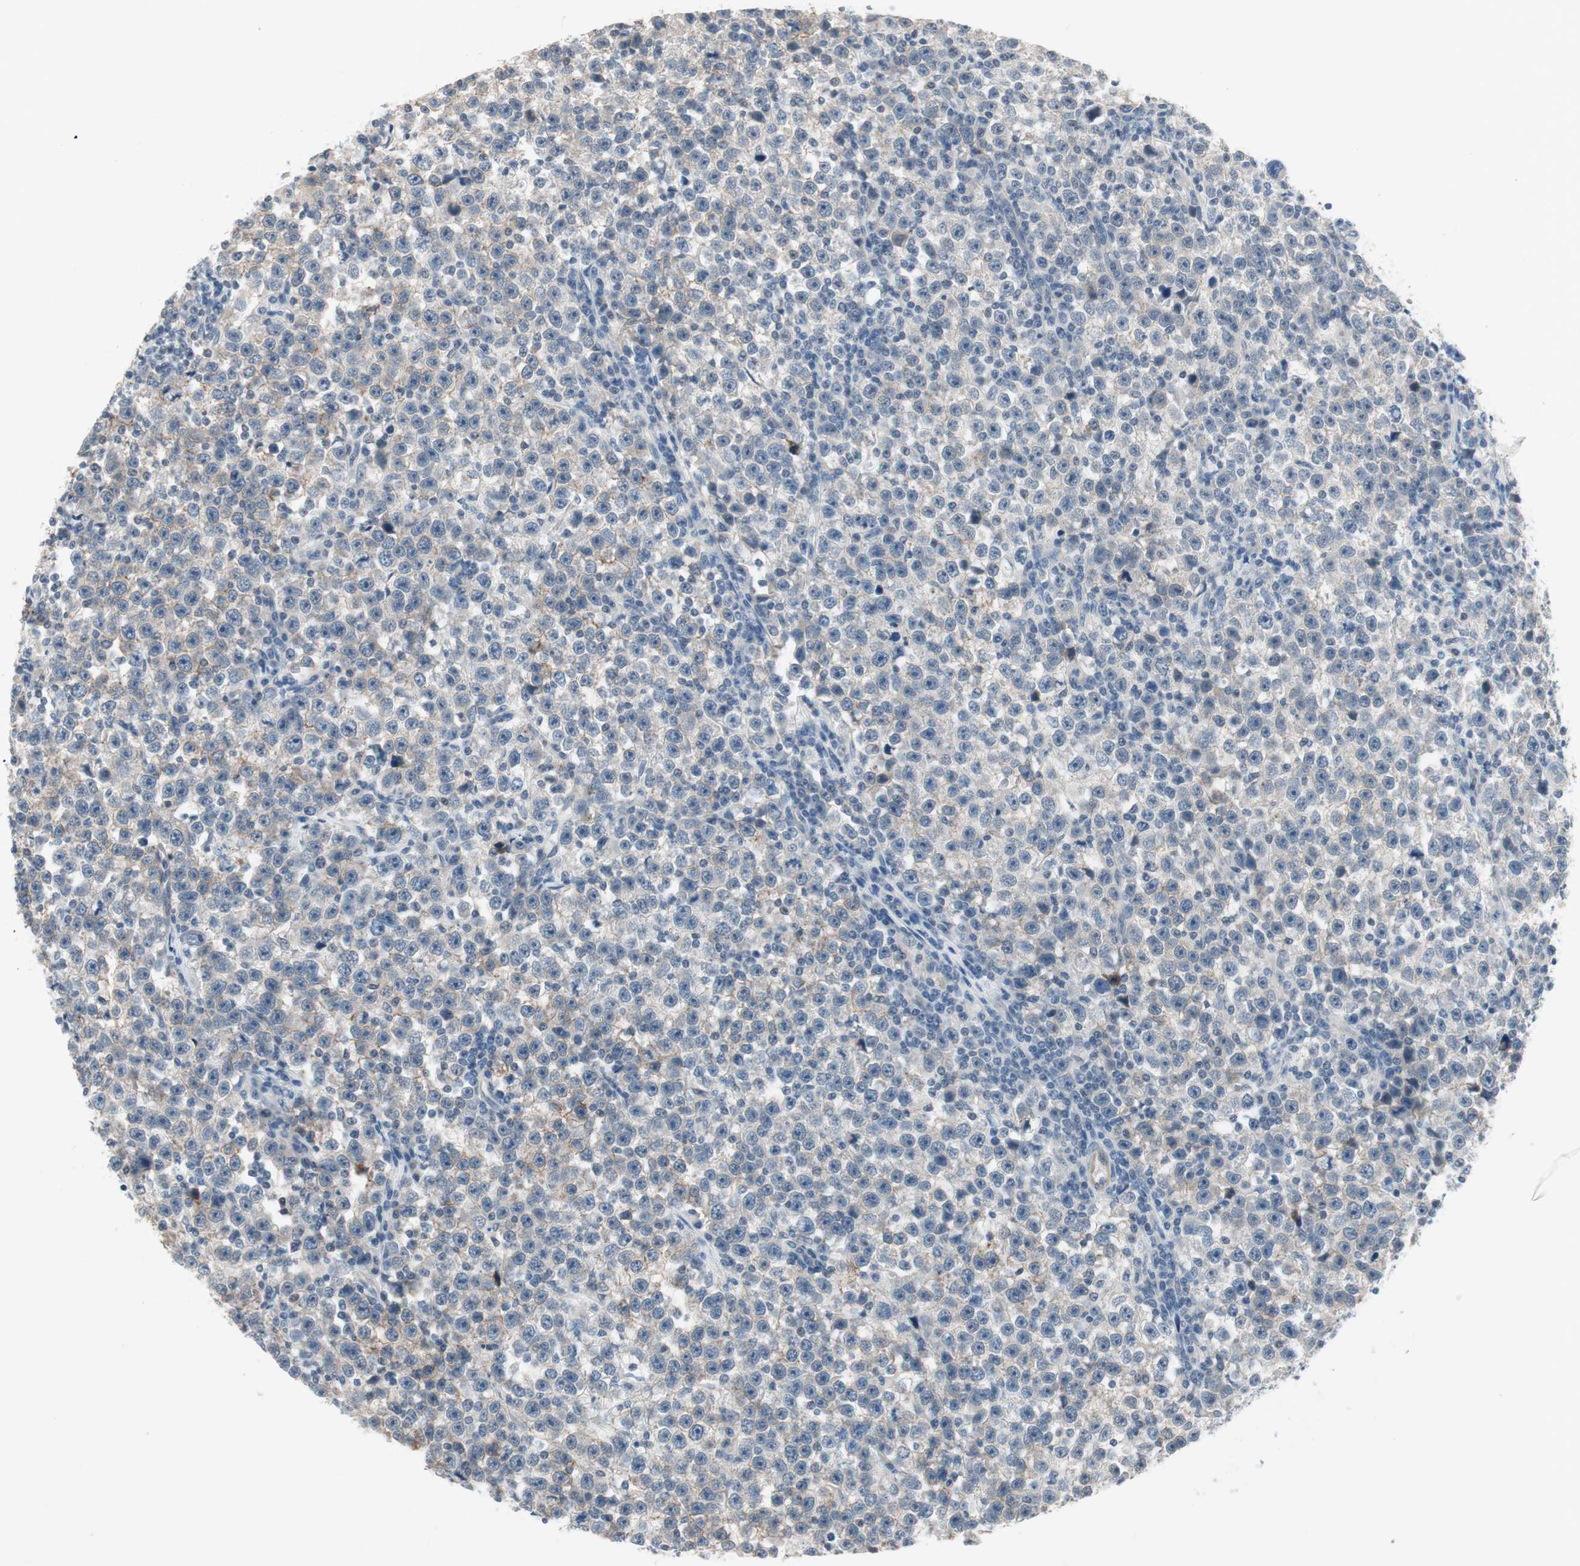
{"staining": {"intensity": "weak", "quantity": "25%-75%", "location": "cytoplasmic/membranous"}, "tissue": "testis cancer", "cell_type": "Tumor cells", "image_type": "cancer", "snomed": [{"axis": "morphology", "description": "Seminoma, NOS"}, {"axis": "topography", "description": "Testis"}], "caption": "The photomicrograph demonstrates immunohistochemical staining of testis cancer. There is weak cytoplasmic/membranous positivity is appreciated in approximately 25%-75% of tumor cells.", "gene": "ITGB4", "patient": {"sex": "male", "age": 43}}